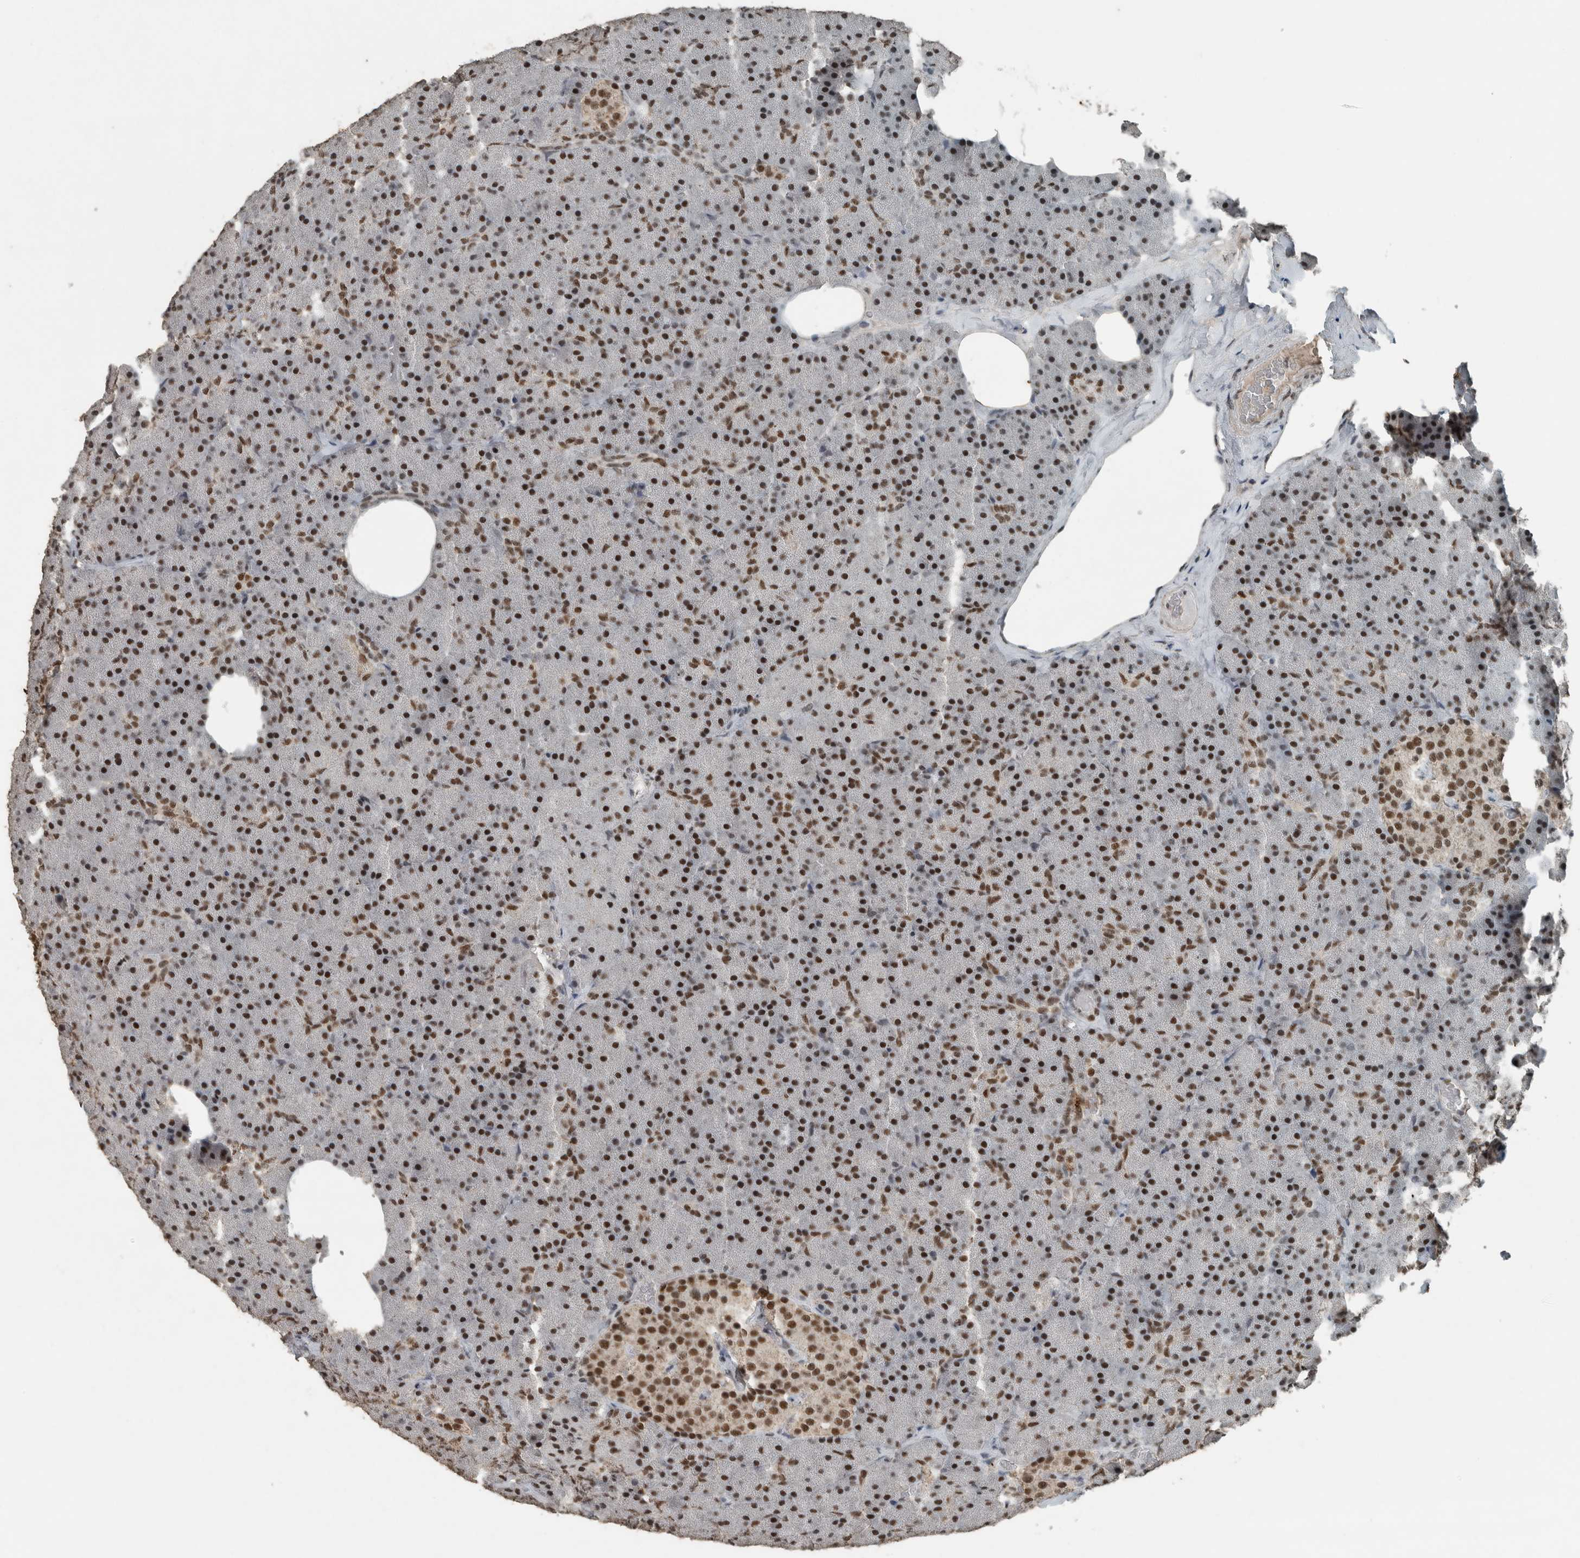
{"staining": {"intensity": "strong", "quantity": ">75%", "location": "nuclear"}, "tissue": "pancreas", "cell_type": "Exocrine glandular cells", "image_type": "normal", "snomed": [{"axis": "morphology", "description": "Normal tissue, NOS"}, {"axis": "morphology", "description": "Carcinoid, malignant, NOS"}, {"axis": "topography", "description": "Pancreas"}], "caption": "Immunohistochemistry (DAB) staining of benign human pancreas shows strong nuclear protein positivity in about >75% of exocrine glandular cells.", "gene": "ZNF24", "patient": {"sex": "female", "age": 35}}